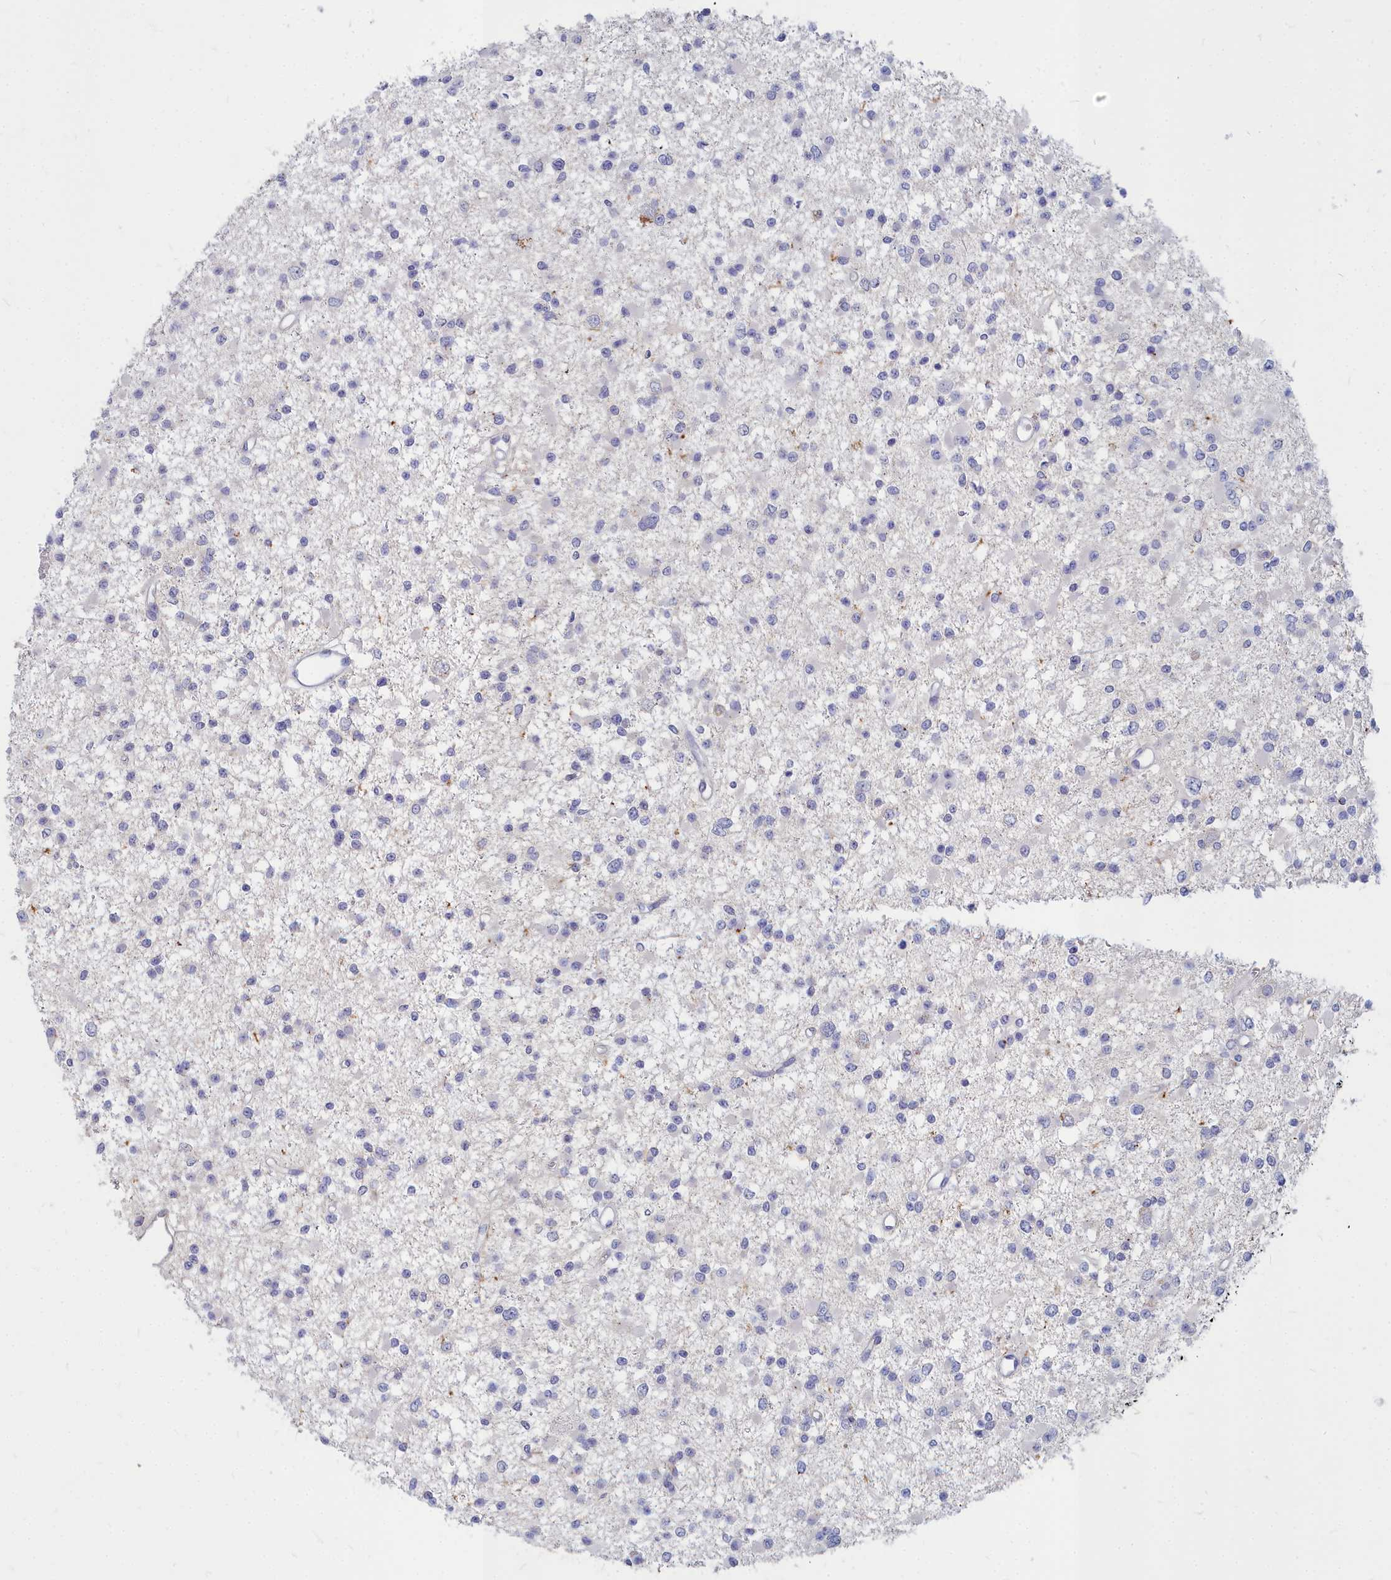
{"staining": {"intensity": "negative", "quantity": "none", "location": "none"}, "tissue": "glioma", "cell_type": "Tumor cells", "image_type": "cancer", "snomed": [{"axis": "morphology", "description": "Glioma, malignant, Low grade"}, {"axis": "topography", "description": "Brain"}], "caption": "IHC histopathology image of low-grade glioma (malignant) stained for a protein (brown), which exhibits no expression in tumor cells.", "gene": "NOXA1", "patient": {"sex": "female", "age": 22}}